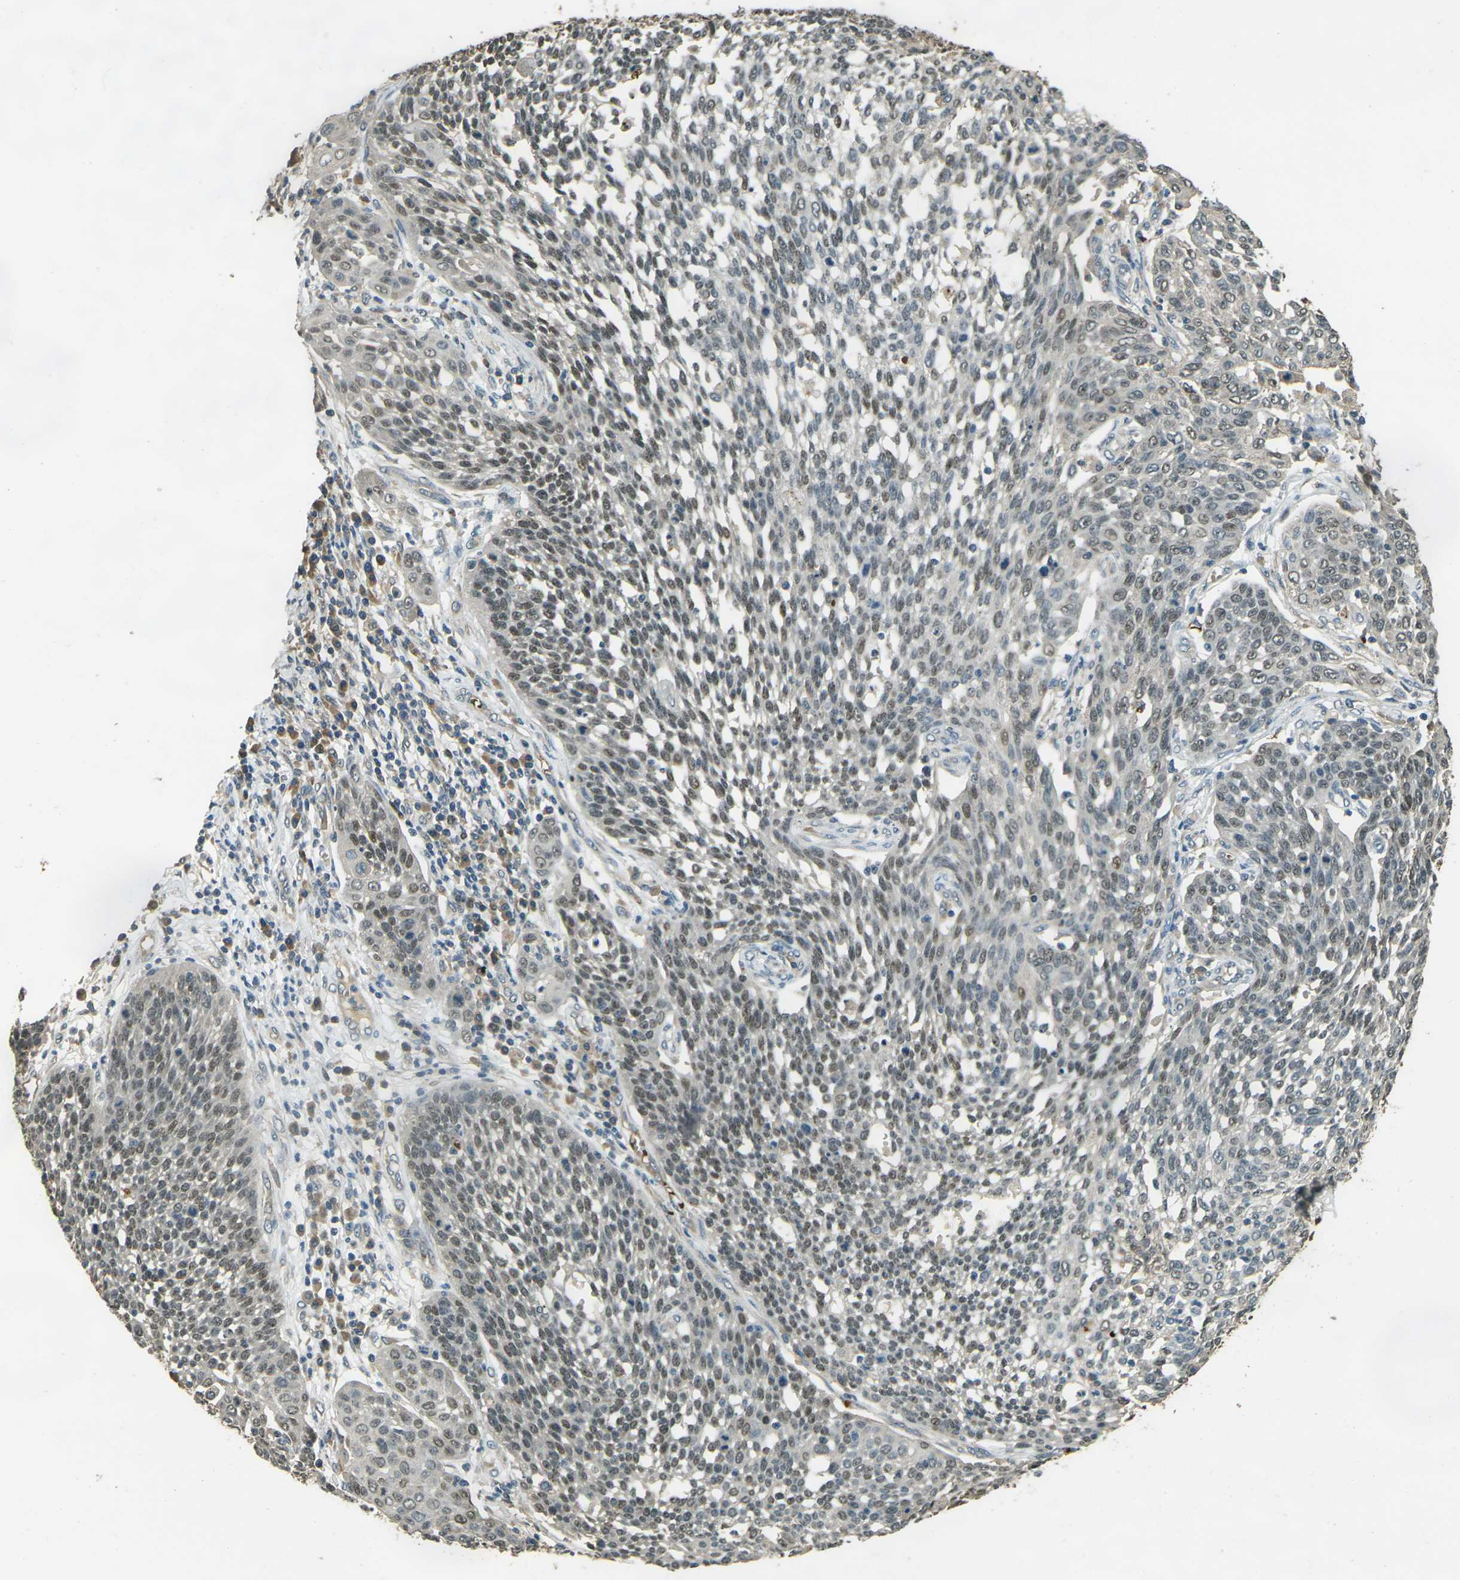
{"staining": {"intensity": "weak", "quantity": "25%-75%", "location": "nuclear"}, "tissue": "cervical cancer", "cell_type": "Tumor cells", "image_type": "cancer", "snomed": [{"axis": "morphology", "description": "Squamous cell carcinoma, NOS"}, {"axis": "topography", "description": "Cervix"}], "caption": "A micrograph showing weak nuclear positivity in about 25%-75% of tumor cells in cervical squamous cell carcinoma, as visualized by brown immunohistochemical staining.", "gene": "TOR1A", "patient": {"sex": "female", "age": 34}}